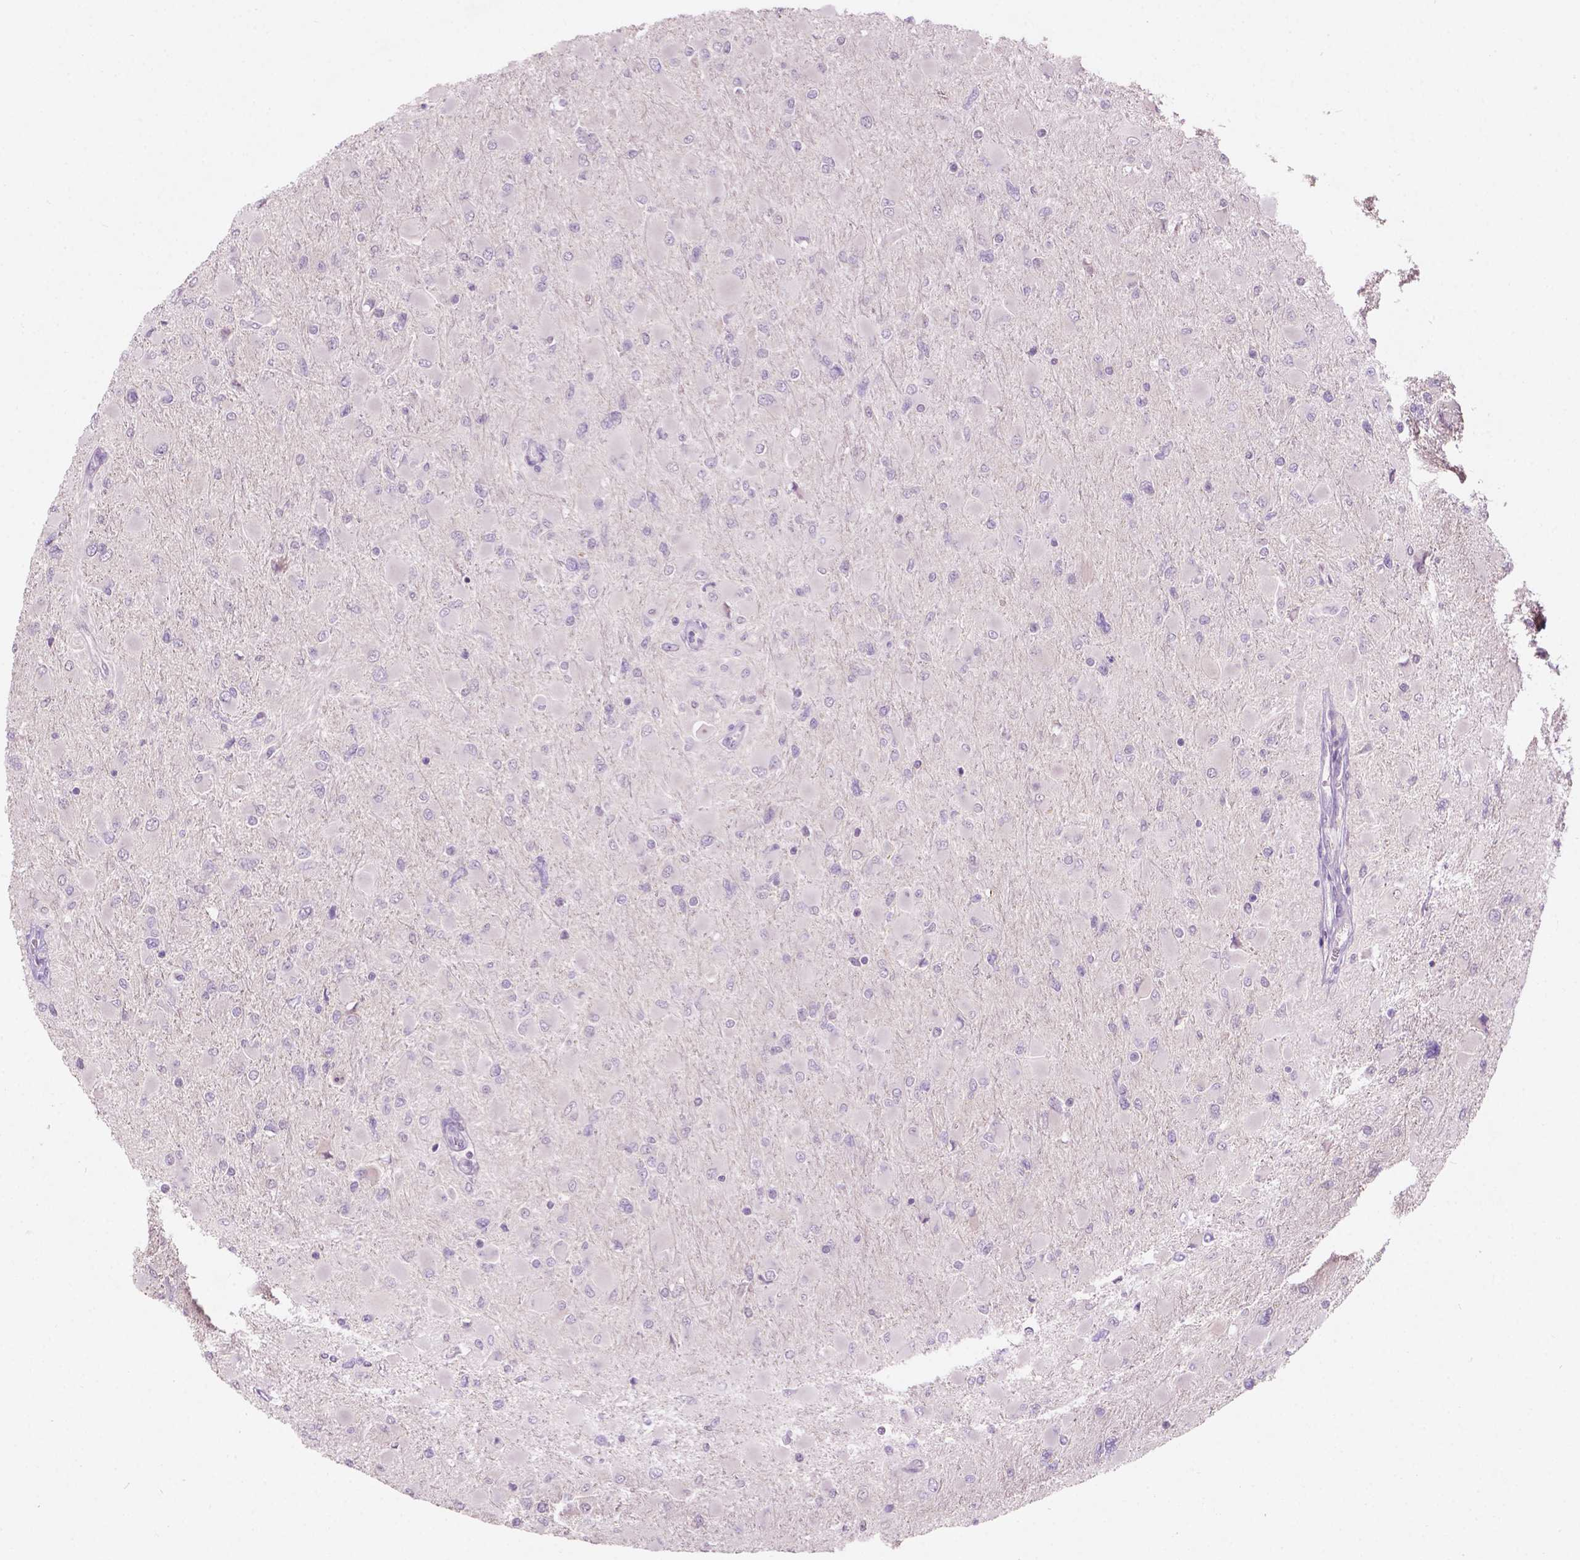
{"staining": {"intensity": "negative", "quantity": "none", "location": "none"}, "tissue": "glioma", "cell_type": "Tumor cells", "image_type": "cancer", "snomed": [{"axis": "morphology", "description": "Glioma, malignant, High grade"}, {"axis": "topography", "description": "Cerebral cortex"}], "caption": "Malignant high-grade glioma was stained to show a protein in brown. There is no significant positivity in tumor cells. (Immunohistochemistry (ihc), brightfield microscopy, high magnification).", "gene": "TM6SF2", "patient": {"sex": "female", "age": 36}}